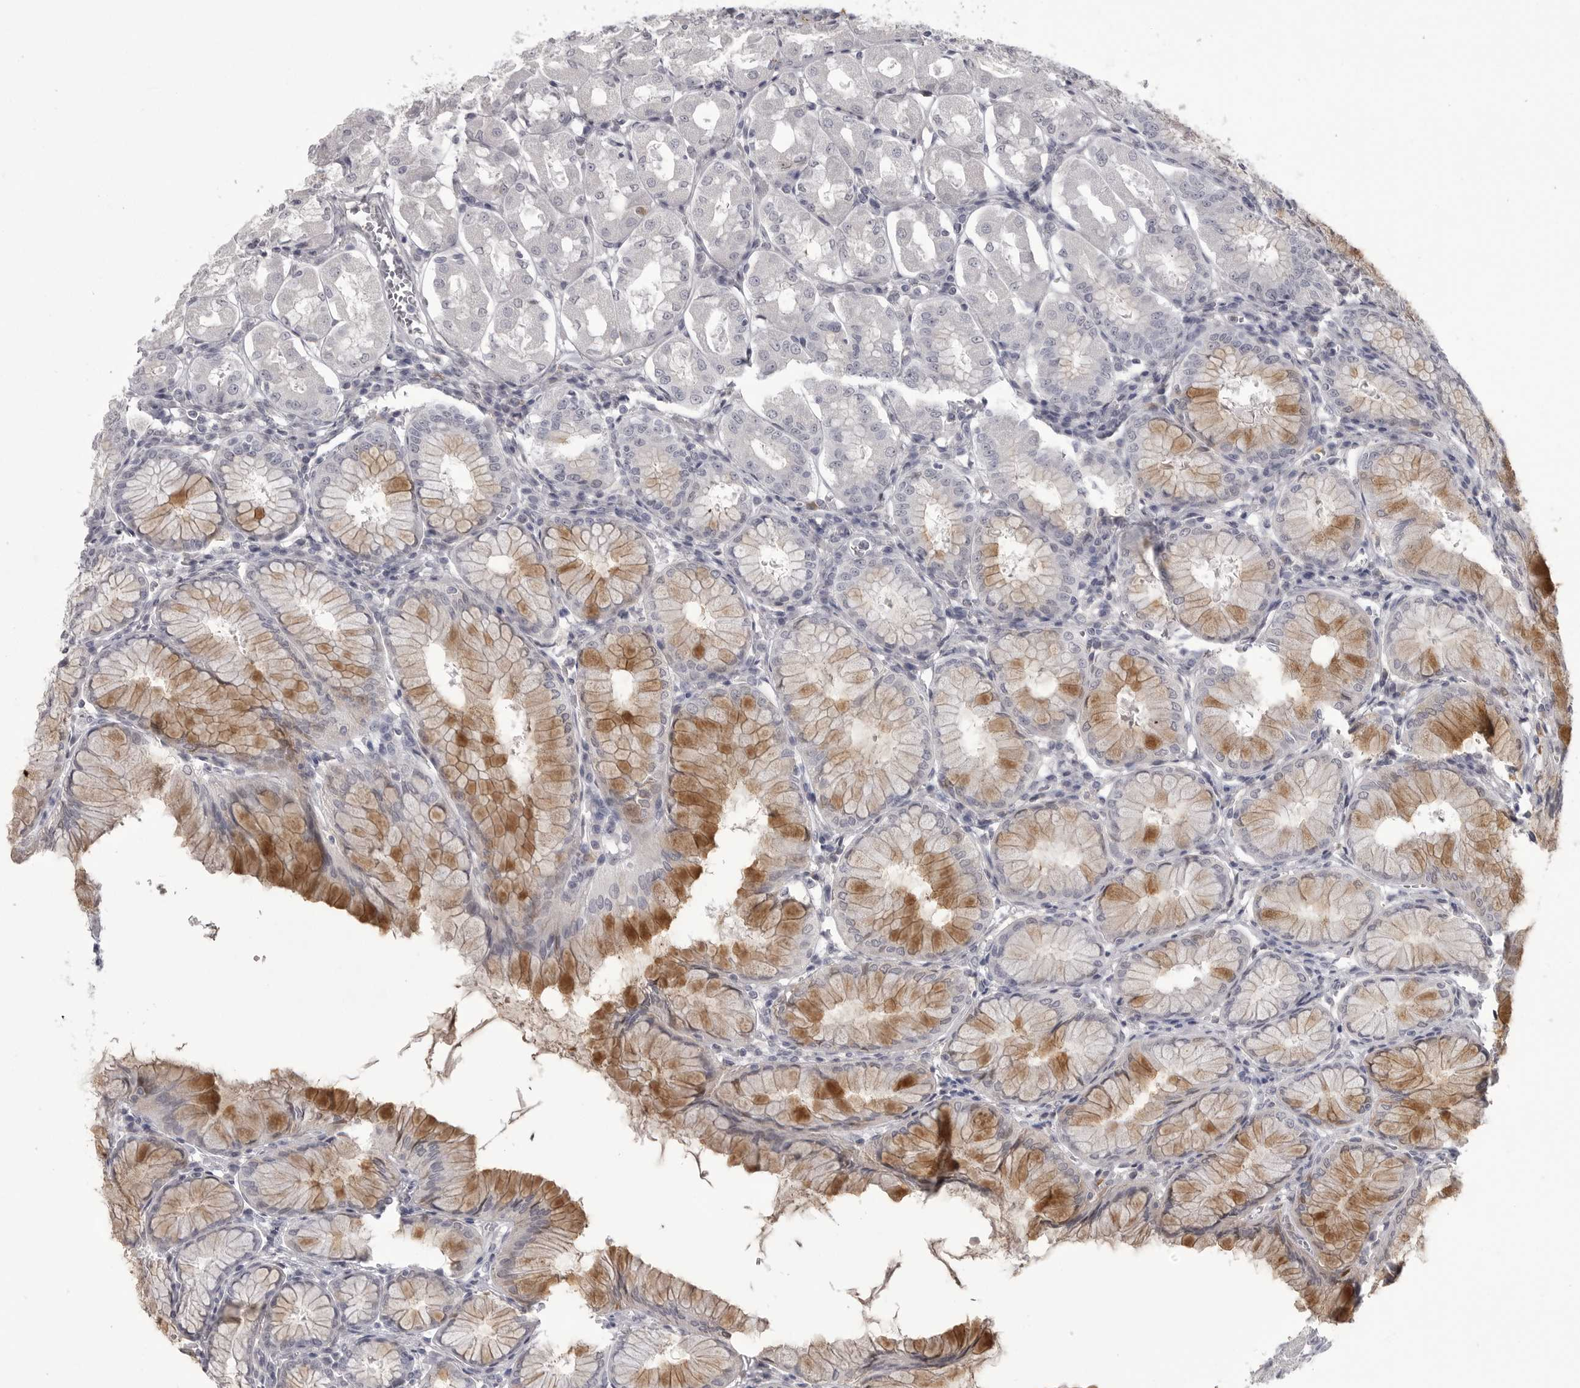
{"staining": {"intensity": "moderate", "quantity": "25%-75%", "location": "cytoplasmic/membranous"}, "tissue": "stomach", "cell_type": "Glandular cells", "image_type": "normal", "snomed": [{"axis": "morphology", "description": "Normal tissue, NOS"}, {"axis": "topography", "description": "Stomach, lower"}], "caption": "This histopathology image shows immunohistochemistry (IHC) staining of unremarkable stomach, with medium moderate cytoplasmic/membranous expression in about 25%-75% of glandular cells.", "gene": "TIMP1", "patient": {"sex": "female", "age": 56}}